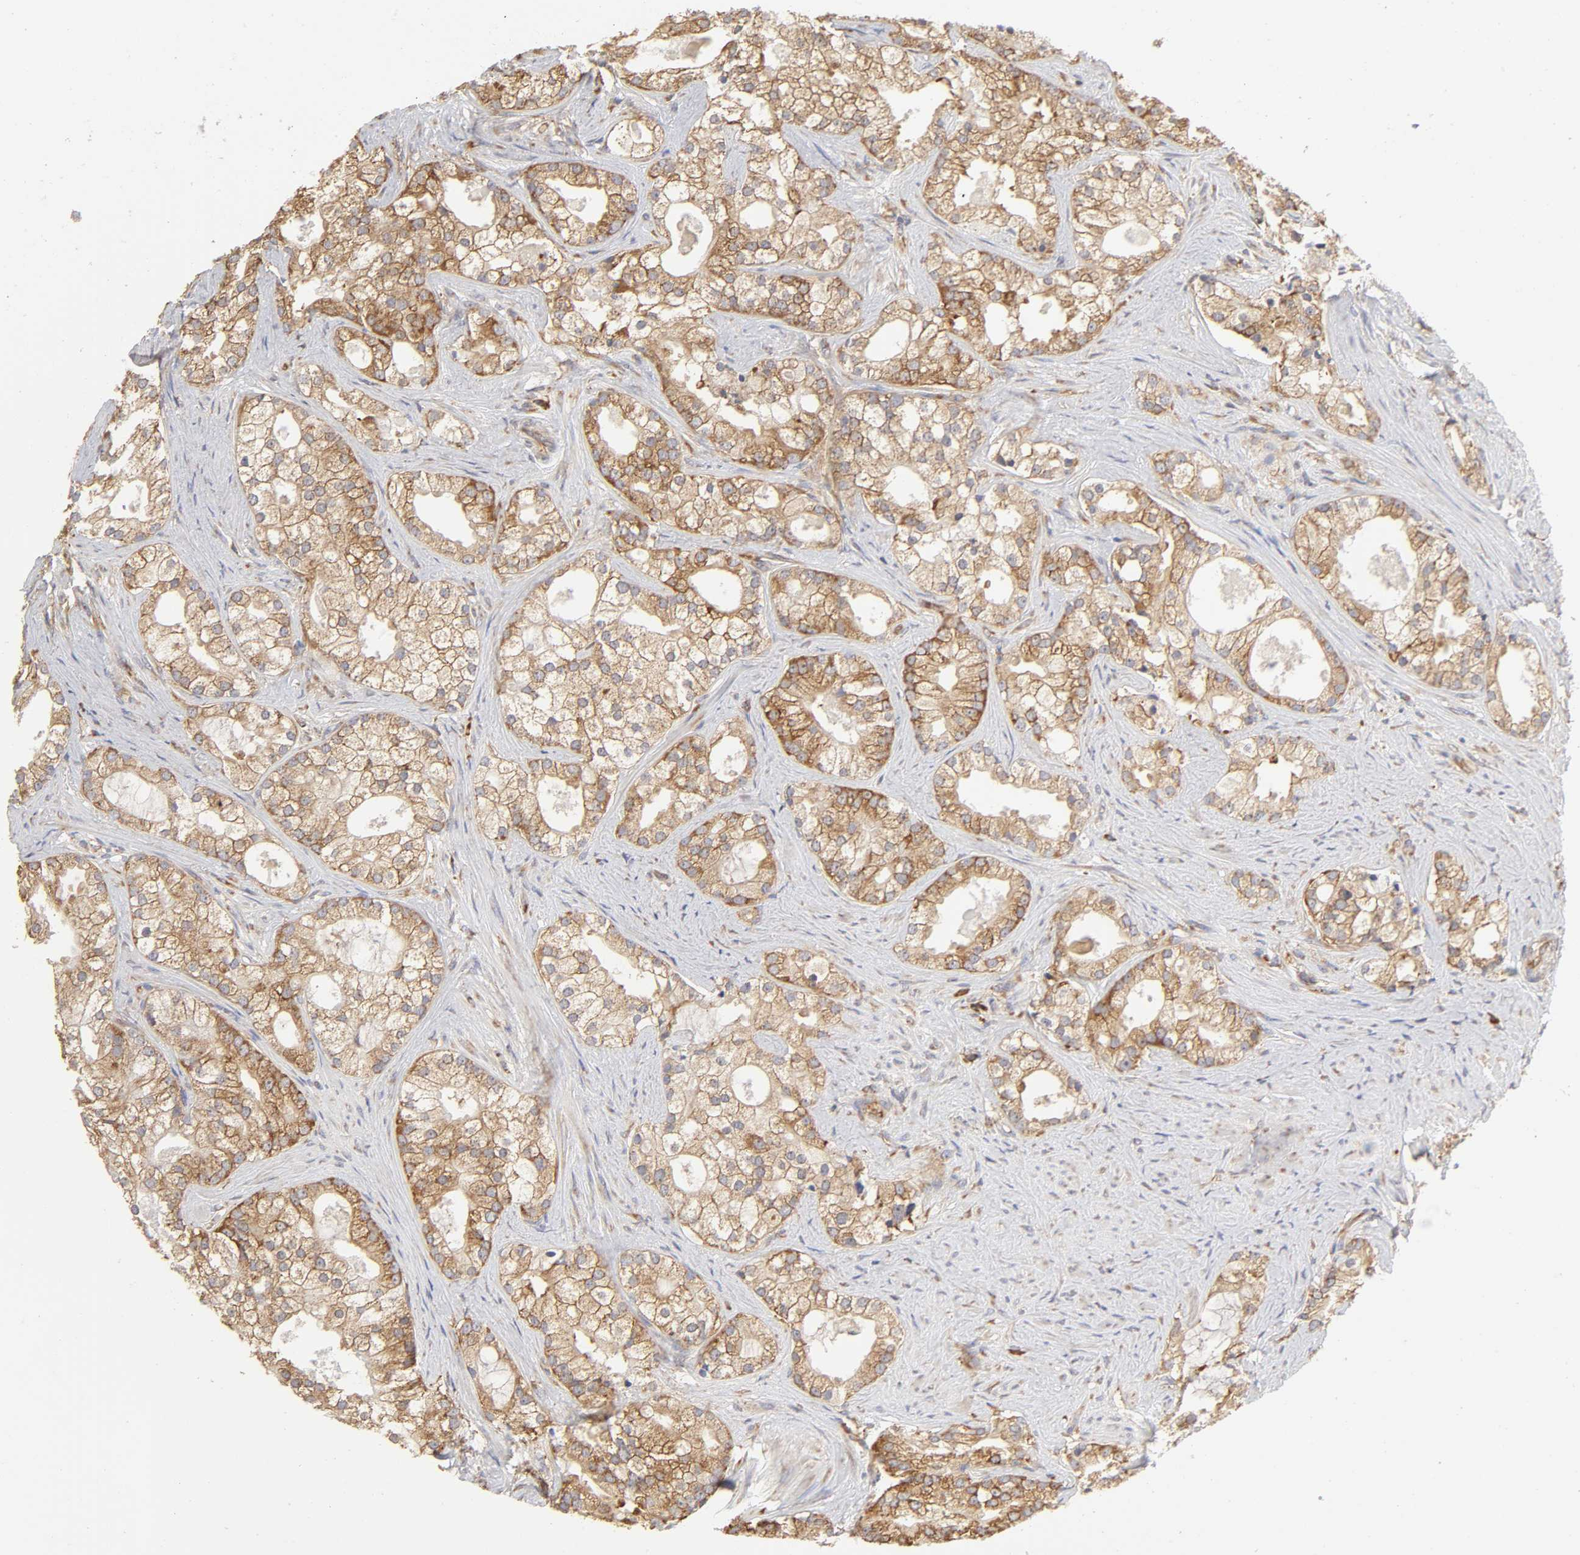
{"staining": {"intensity": "strong", "quantity": ">75%", "location": "cytoplasmic/membranous"}, "tissue": "prostate cancer", "cell_type": "Tumor cells", "image_type": "cancer", "snomed": [{"axis": "morphology", "description": "Adenocarcinoma, Low grade"}, {"axis": "topography", "description": "Prostate"}], "caption": "The image demonstrates a brown stain indicating the presence of a protein in the cytoplasmic/membranous of tumor cells in prostate cancer.", "gene": "RPL14", "patient": {"sex": "male", "age": 58}}